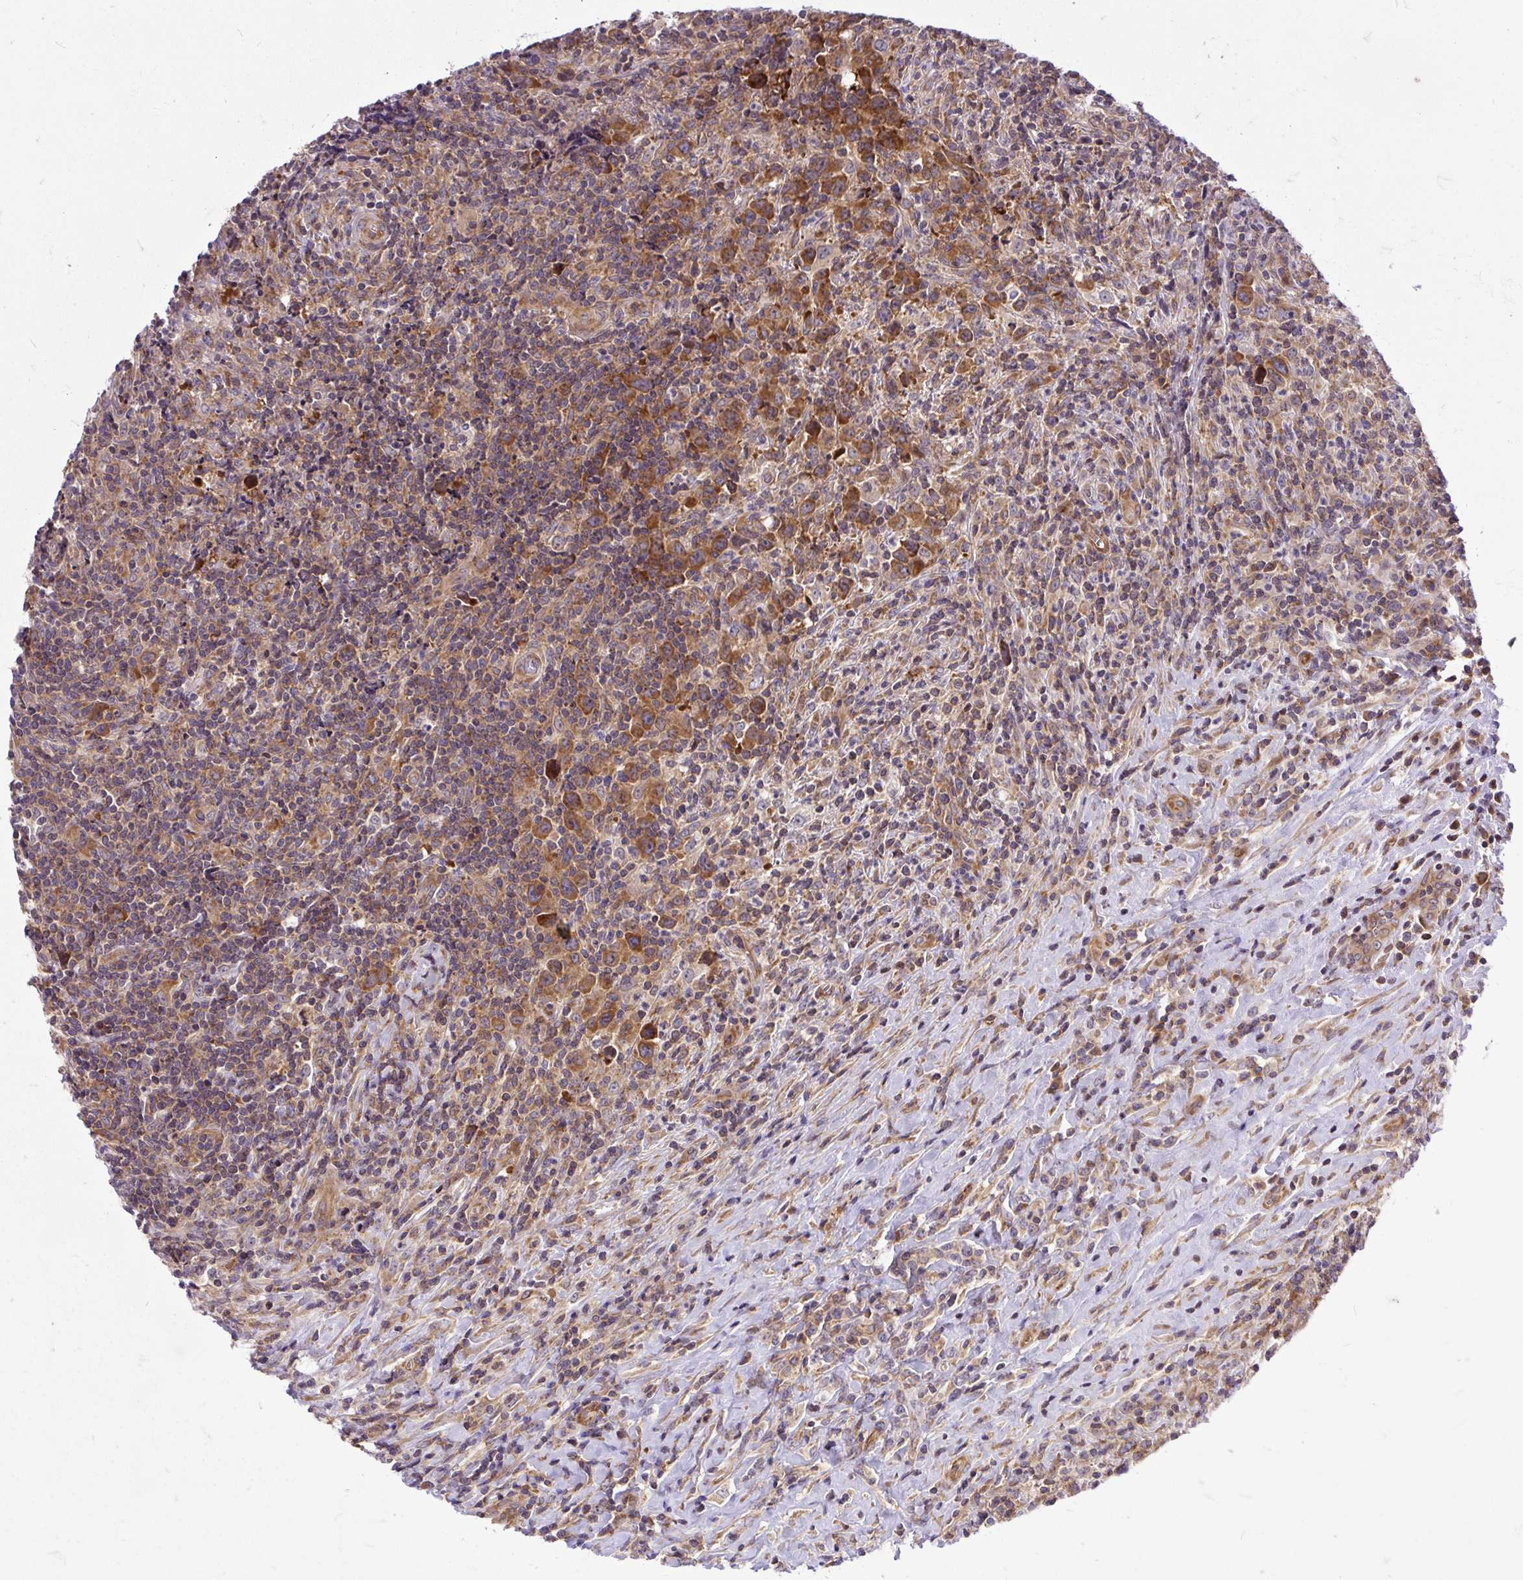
{"staining": {"intensity": "strong", "quantity": ">75%", "location": "cytoplasmic/membranous"}, "tissue": "lymphoma", "cell_type": "Tumor cells", "image_type": "cancer", "snomed": [{"axis": "morphology", "description": "Hodgkin's disease, NOS"}, {"axis": "topography", "description": "Lymph node"}], "caption": "High-magnification brightfield microscopy of lymphoma stained with DAB (3,3'-diaminobenzidine) (brown) and counterstained with hematoxylin (blue). tumor cells exhibit strong cytoplasmic/membranous staining is present in about>75% of cells. The staining was performed using DAB, with brown indicating positive protein expression. Nuclei are stained blue with hematoxylin.", "gene": "TRIM17", "patient": {"sex": "female", "age": 18}}